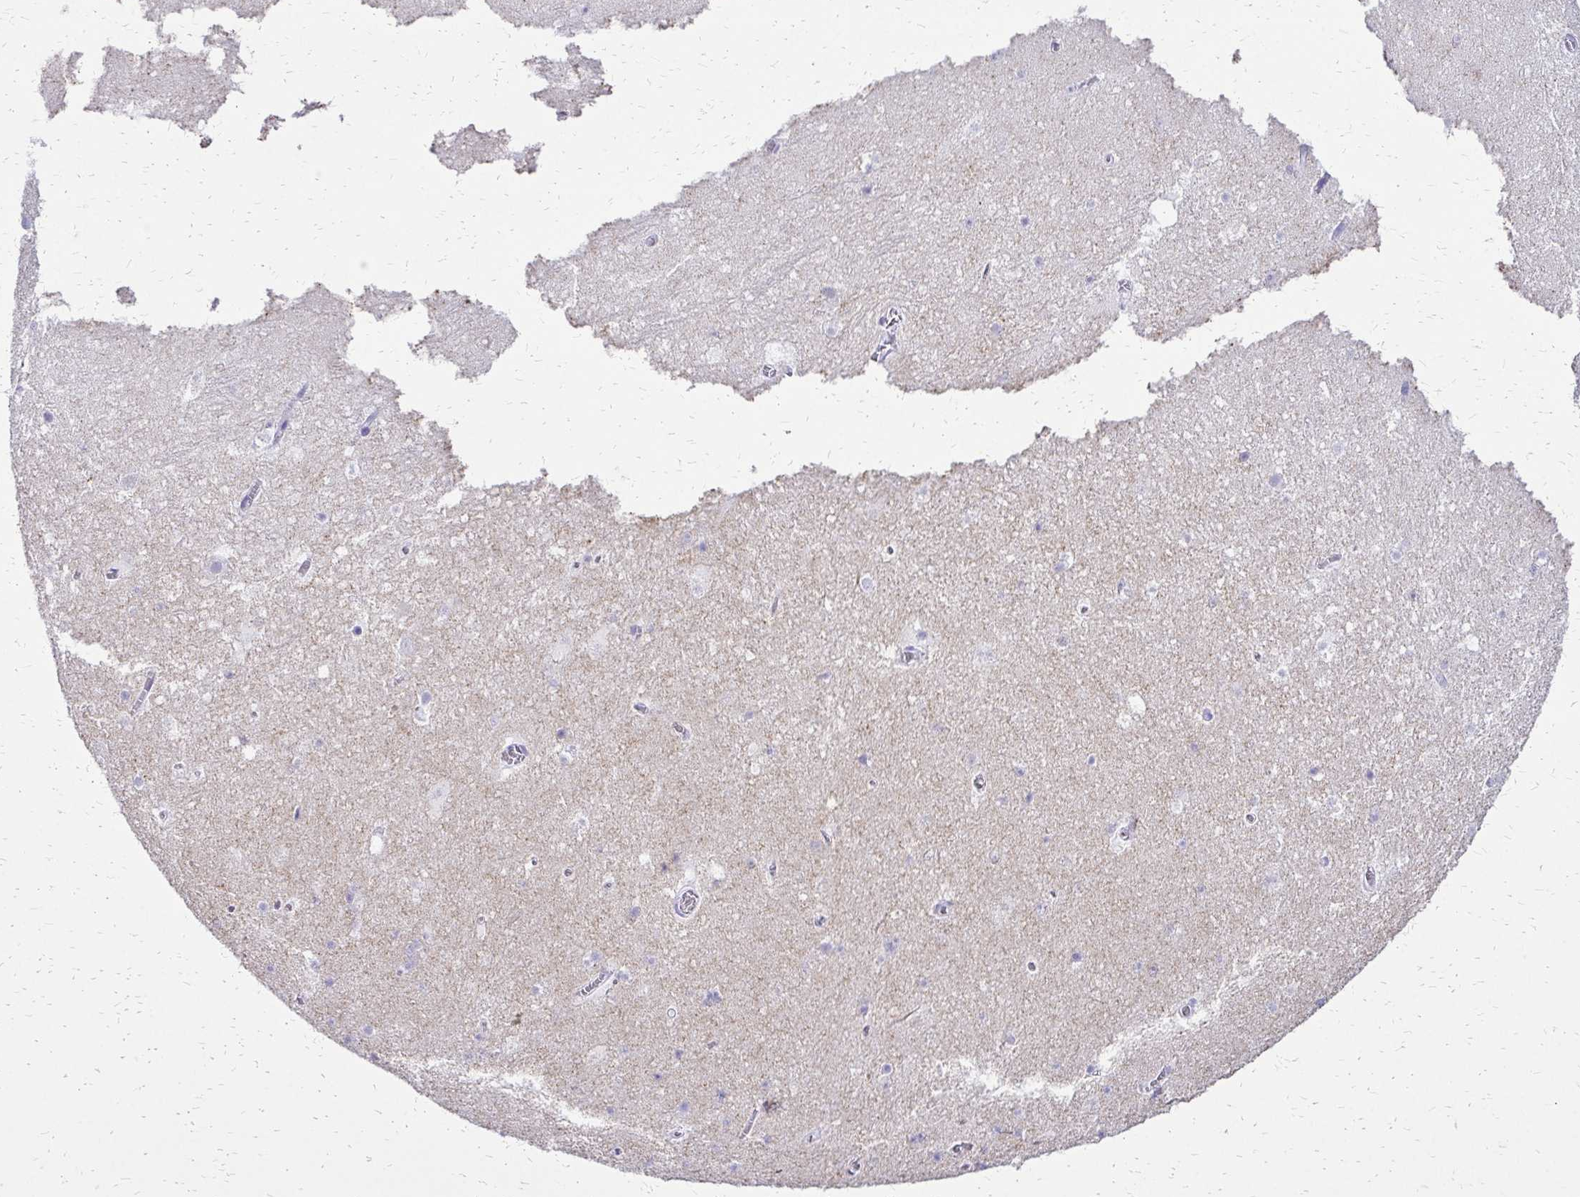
{"staining": {"intensity": "negative", "quantity": "none", "location": "none"}, "tissue": "hippocampus", "cell_type": "Glial cells", "image_type": "normal", "snomed": [{"axis": "morphology", "description": "Normal tissue, NOS"}, {"axis": "topography", "description": "Hippocampus"}], "caption": "IHC photomicrograph of benign hippocampus: hippocampus stained with DAB (3,3'-diaminobenzidine) exhibits no significant protein positivity in glial cells. (Brightfield microscopy of DAB (3,3'-diaminobenzidine) immunohistochemistry at high magnification).", "gene": "SLC32A1", "patient": {"sex": "female", "age": 42}}